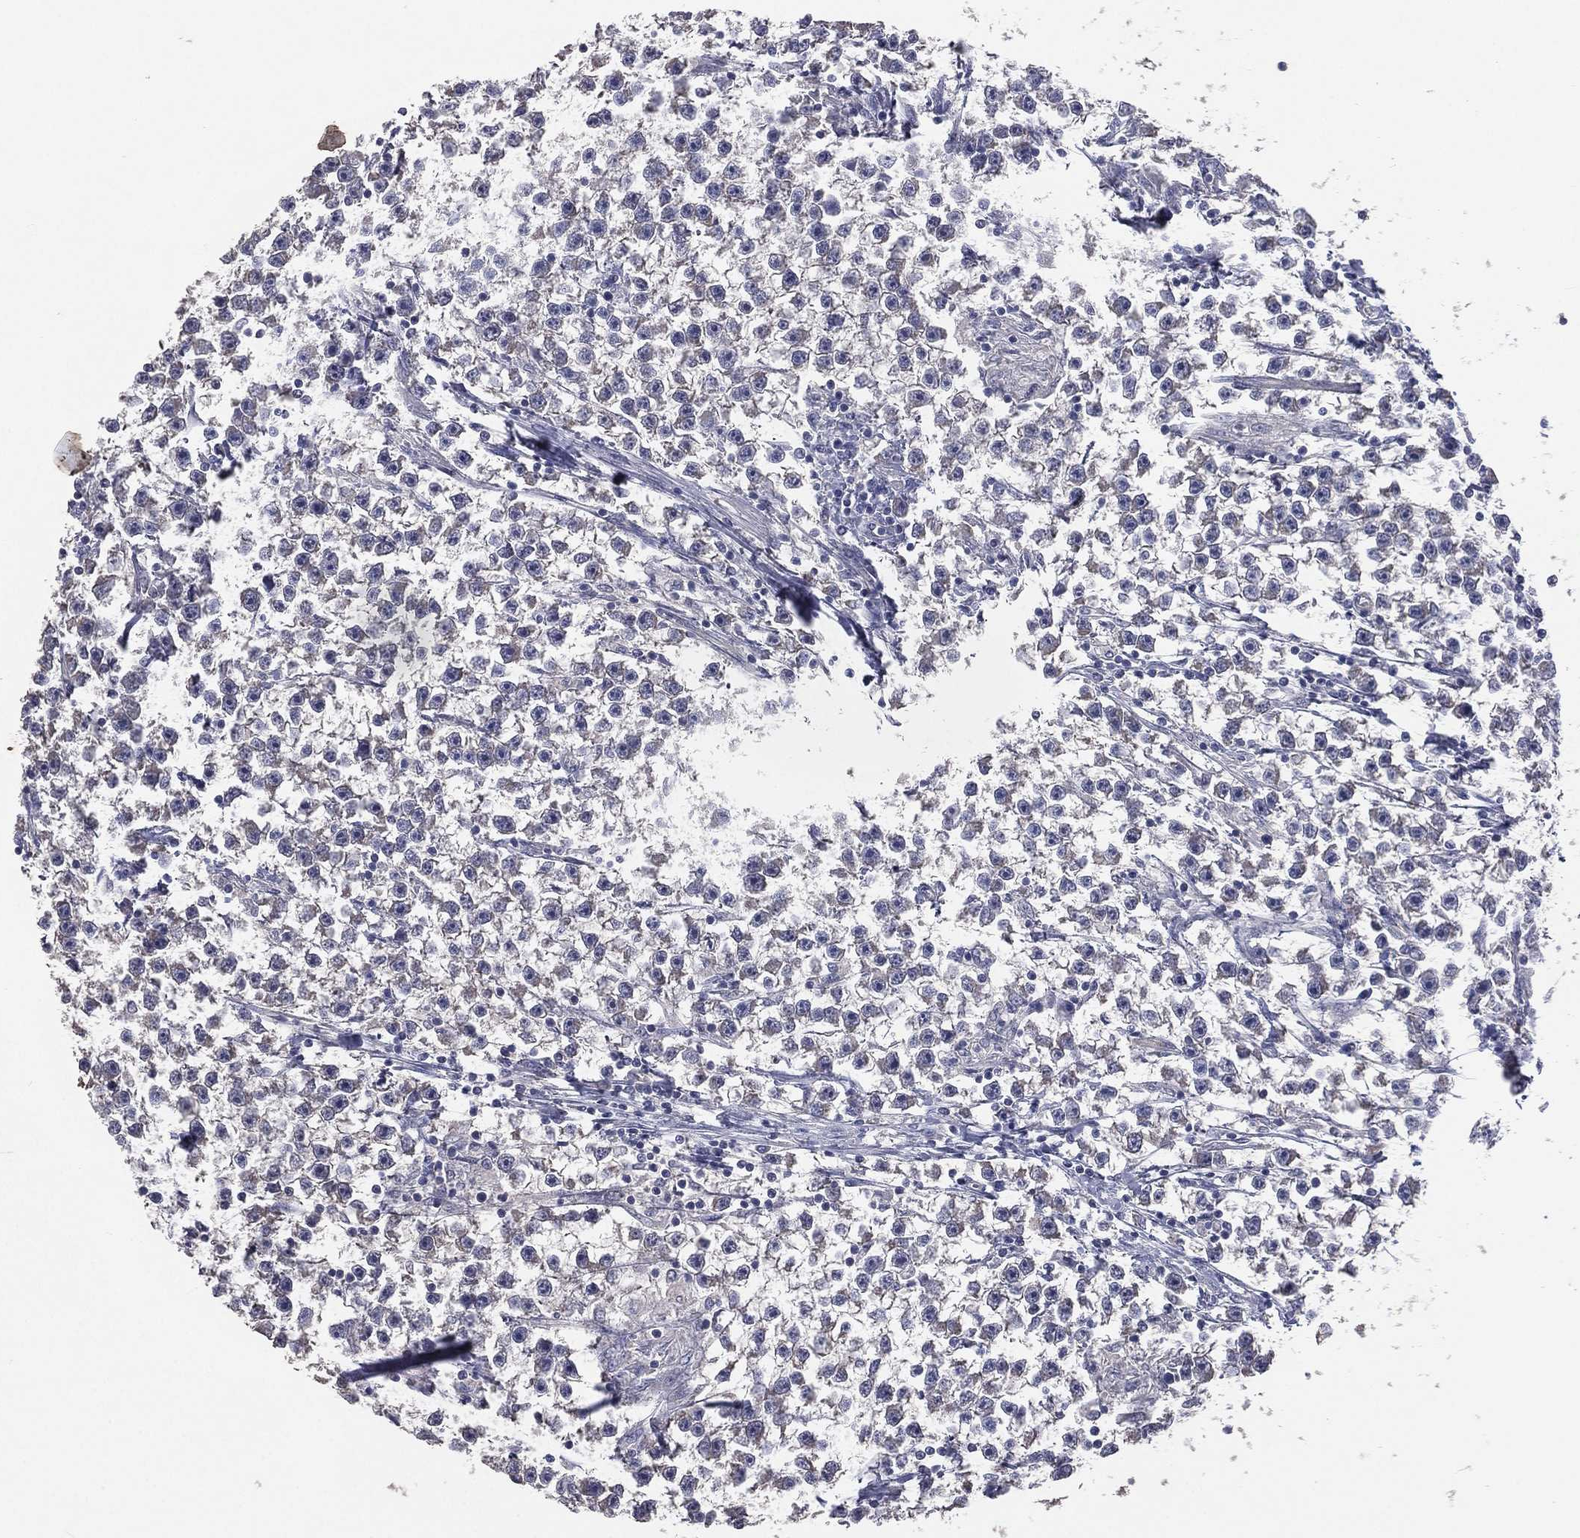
{"staining": {"intensity": "negative", "quantity": "none", "location": "none"}, "tissue": "testis cancer", "cell_type": "Tumor cells", "image_type": "cancer", "snomed": [{"axis": "morphology", "description": "Seminoma, NOS"}, {"axis": "topography", "description": "Testis"}], "caption": "Immunohistochemistry (IHC) histopathology image of human testis cancer (seminoma) stained for a protein (brown), which shows no expression in tumor cells.", "gene": "CROCC", "patient": {"sex": "male", "age": 59}}